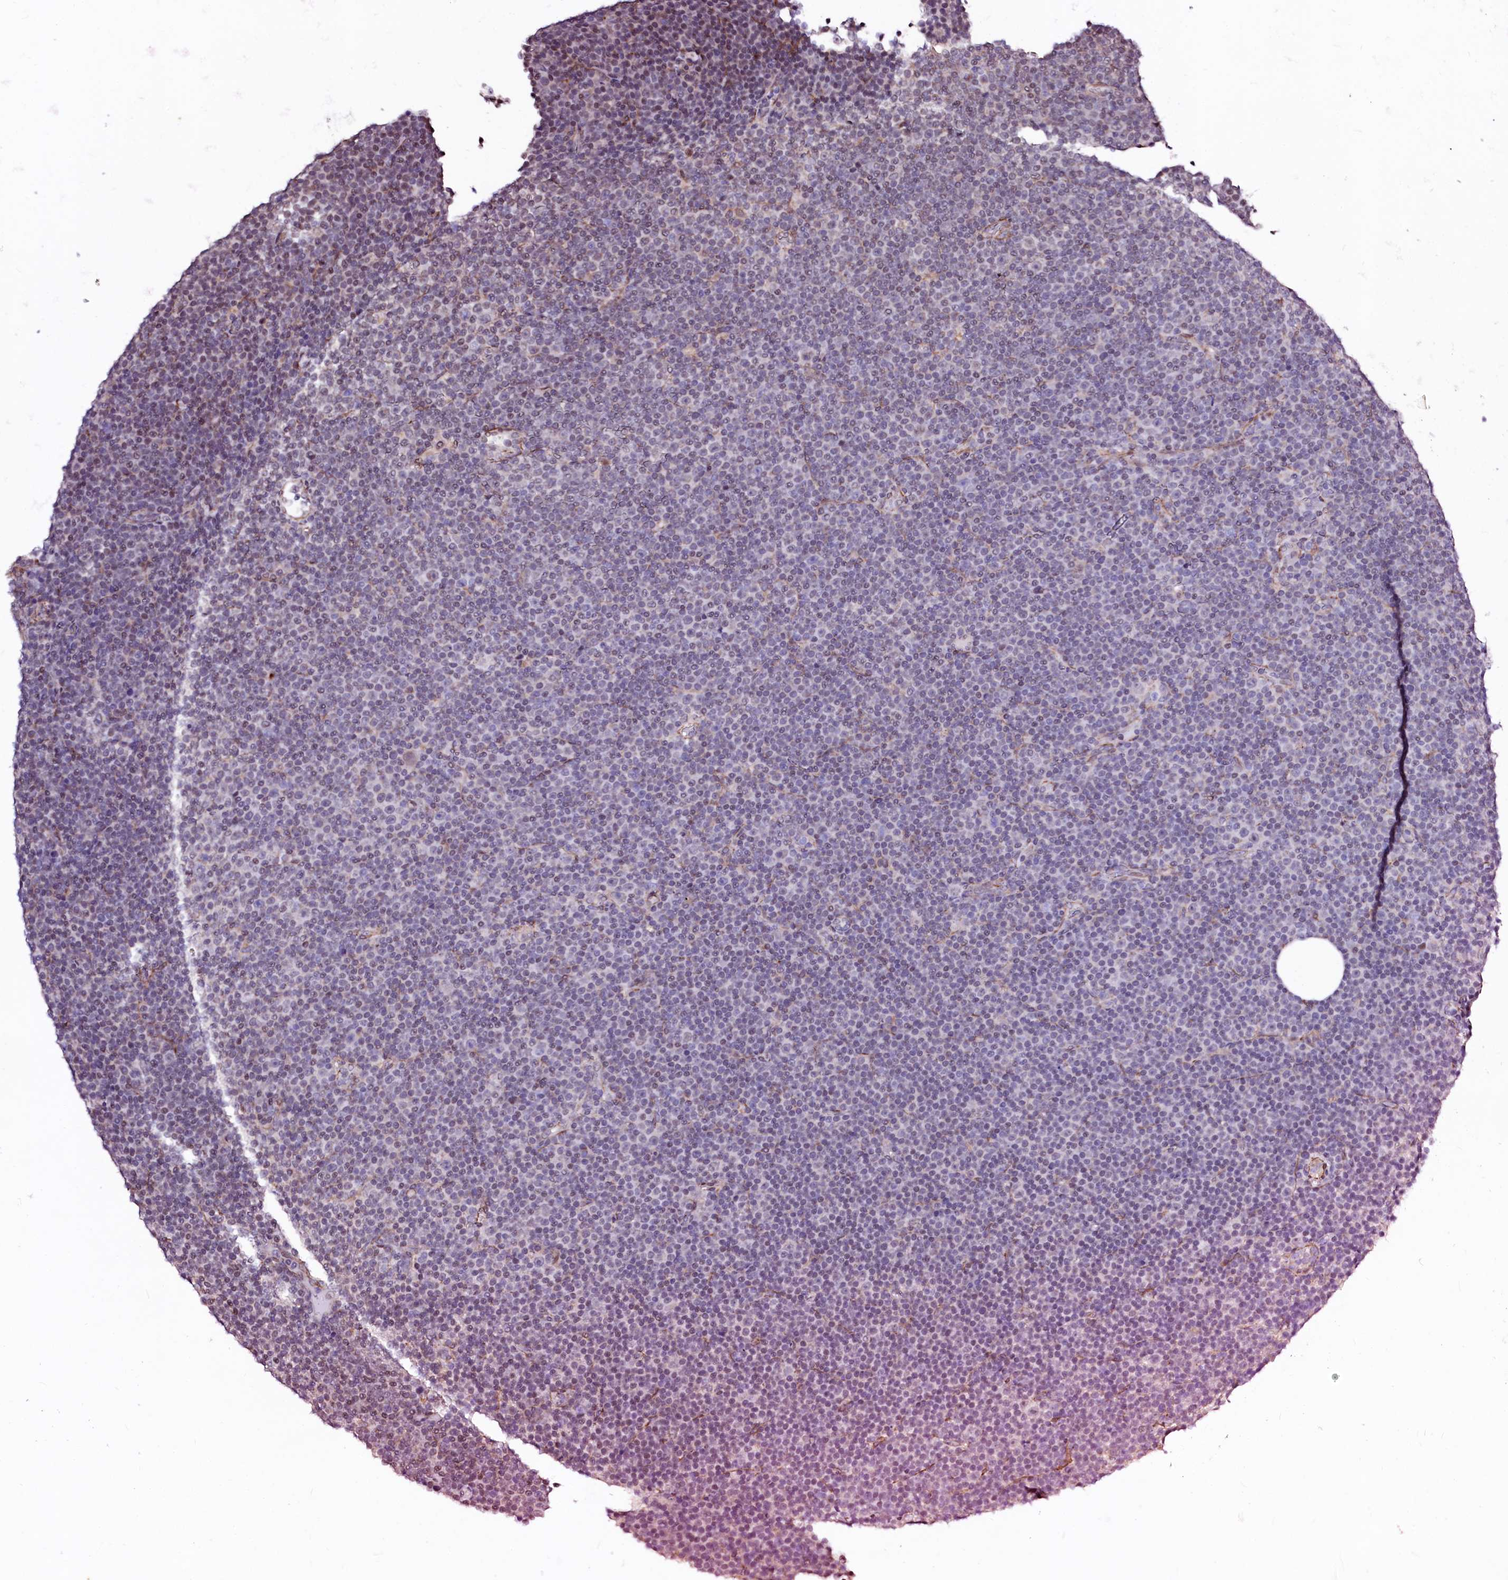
{"staining": {"intensity": "negative", "quantity": "none", "location": "none"}, "tissue": "lymphoma", "cell_type": "Tumor cells", "image_type": "cancer", "snomed": [{"axis": "morphology", "description": "Malignant lymphoma, non-Hodgkin's type, Low grade"}, {"axis": "topography", "description": "Lymph node"}], "caption": "Immunohistochemical staining of human low-grade malignant lymphoma, non-Hodgkin's type reveals no significant expression in tumor cells.", "gene": "GPR176", "patient": {"sex": "female", "age": 67}}